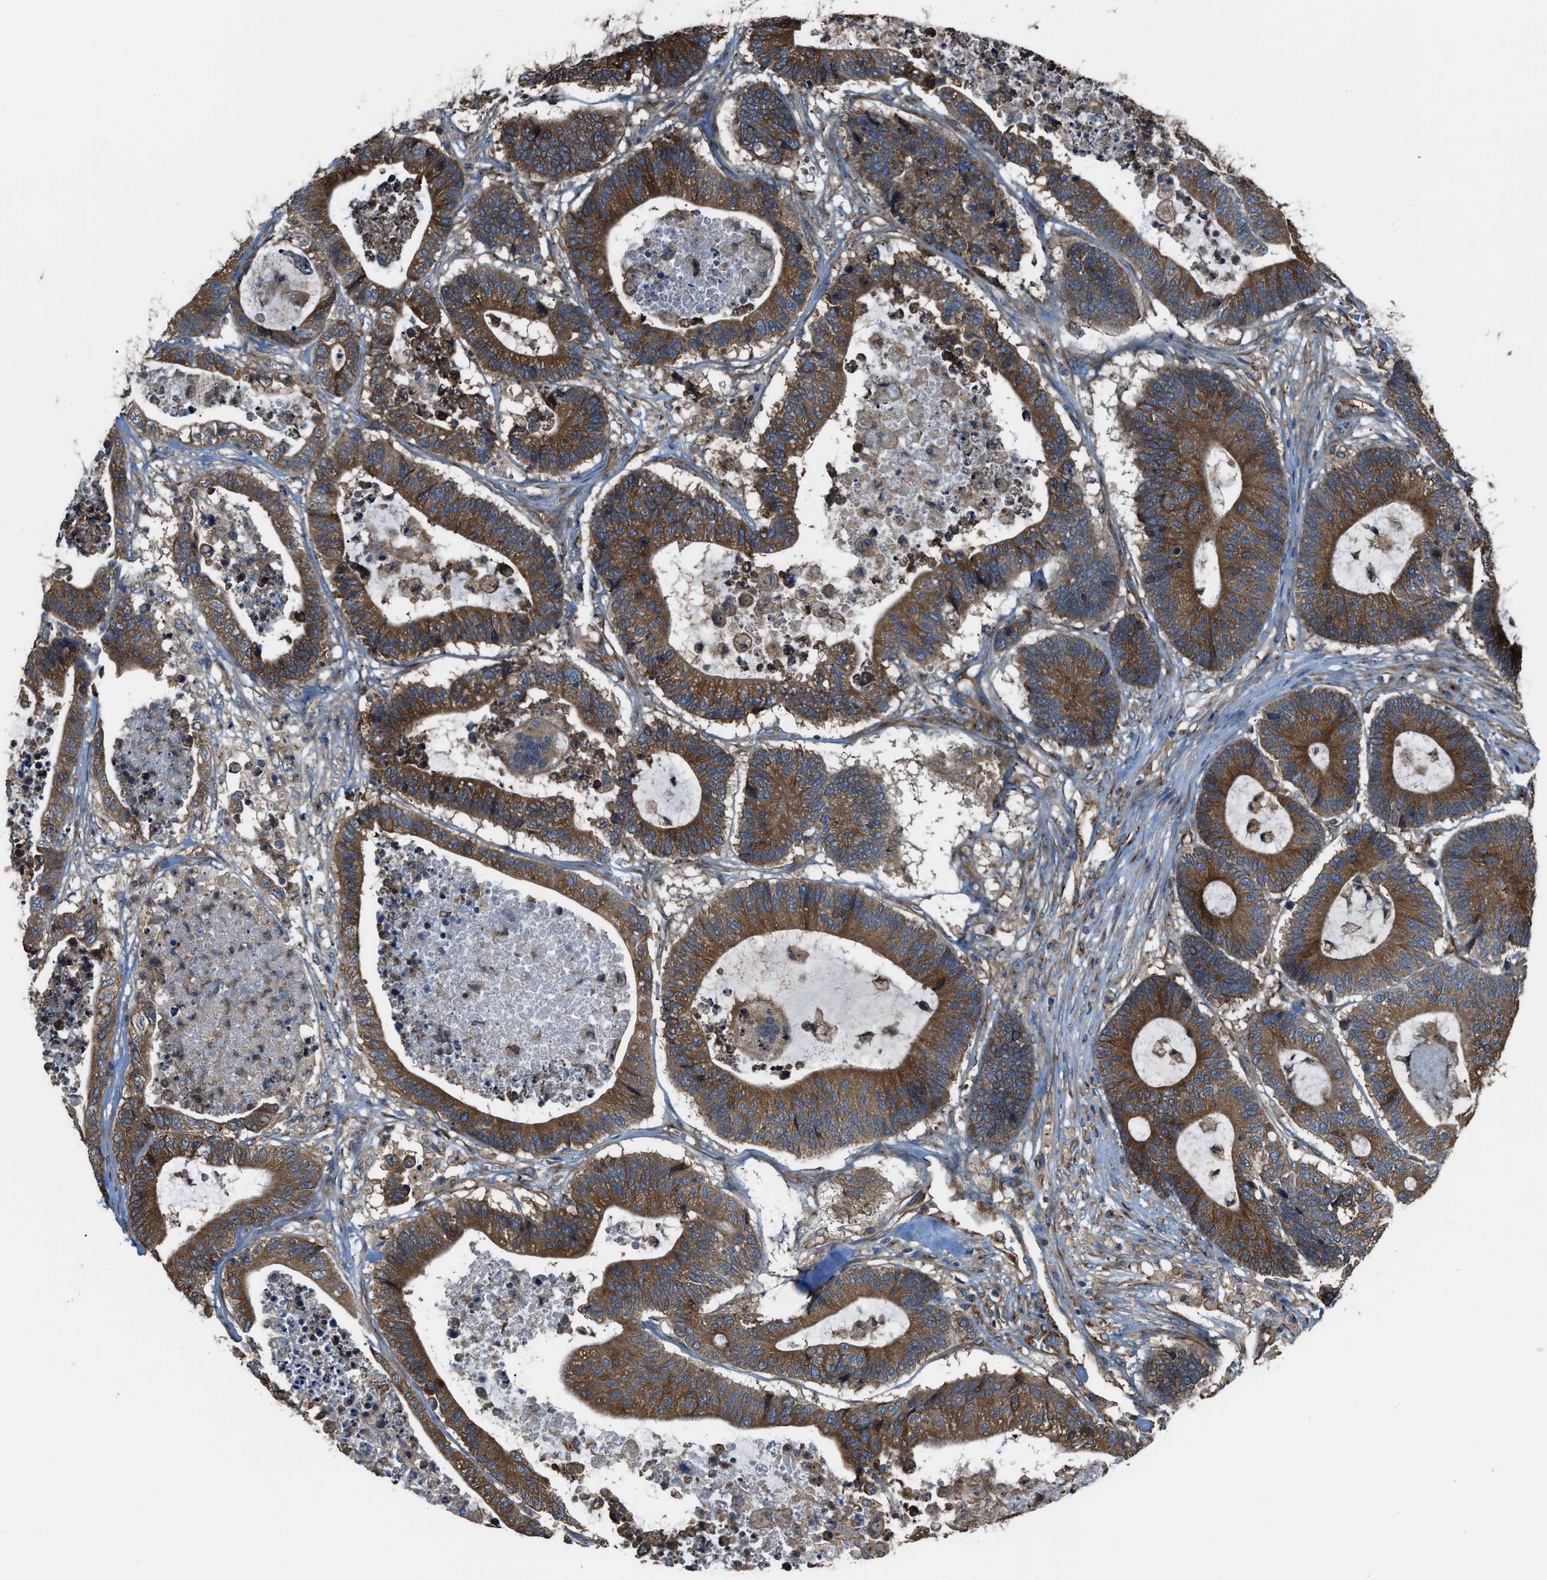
{"staining": {"intensity": "strong", "quantity": ">75%", "location": "cytoplasmic/membranous"}, "tissue": "colorectal cancer", "cell_type": "Tumor cells", "image_type": "cancer", "snomed": [{"axis": "morphology", "description": "Adenocarcinoma, NOS"}, {"axis": "topography", "description": "Colon"}], "caption": "The immunohistochemical stain highlights strong cytoplasmic/membranous expression in tumor cells of colorectal cancer (adenocarcinoma) tissue.", "gene": "TRPC1", "patient": {"sex": "female", "age": 84}}